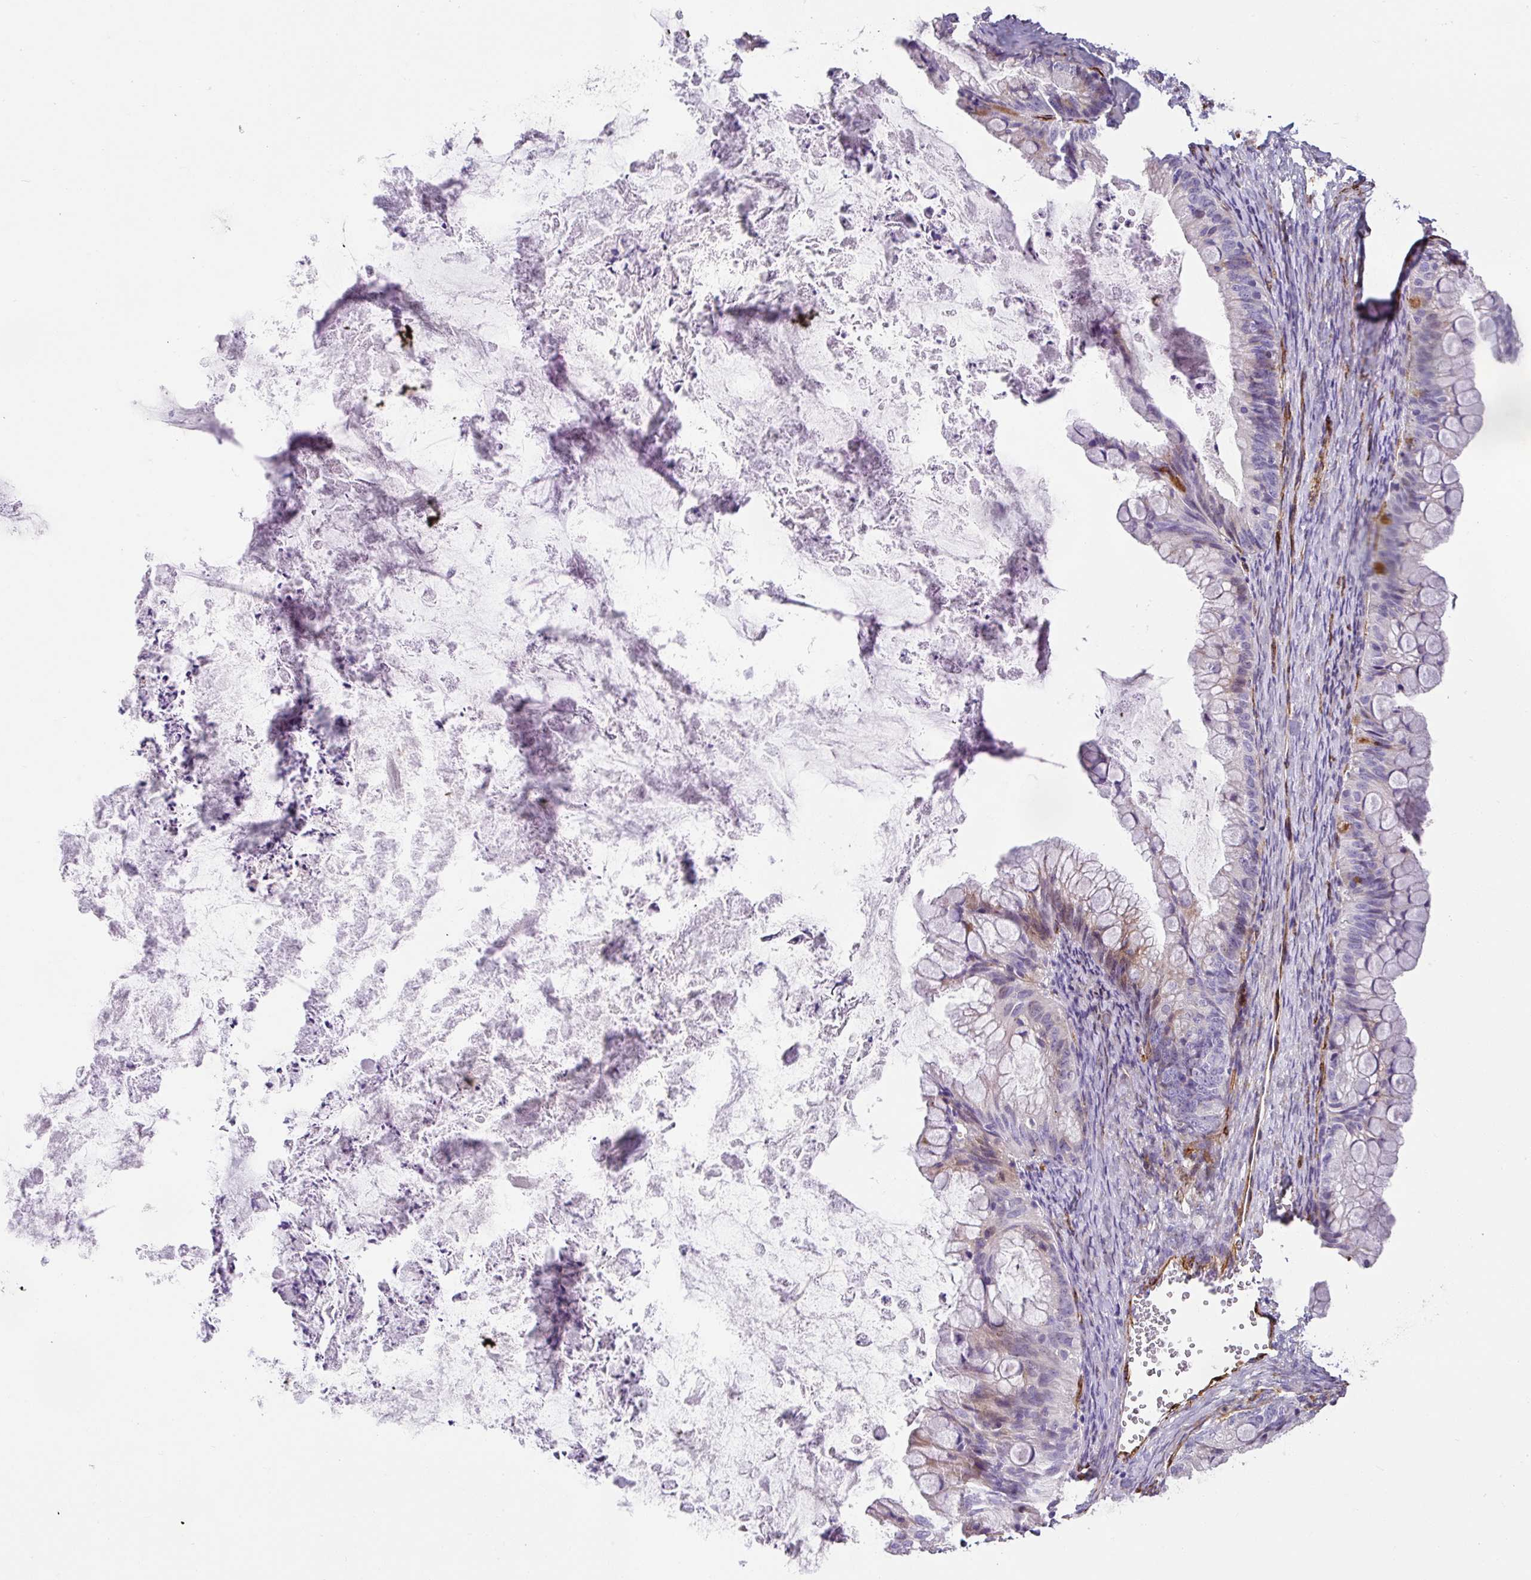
{"staining": {"intensity": "weak", "quantity": "<25%", "location": "cytoplasmic/membranous"}, "tissue": "ovarian cancer", "cell_type": "Tumor cells", "image_type": "cancer", "snomed": [{"axis": "morphology", "description": "Cystadenocarcinoma, mucinous, NOS"}, {"axis": "topography", "description": "Ovary"}], "caption": "High magnification brightfield microscopy of ovarian cancer (mucinous cystadenocarcinoma) stained with DAB (3,3'-diaminobenzidine) (brown) and counterstained with hematoxylin (blue): tumor cells show no significant expression.", "gene": "SLC25A17", "patient": {"sex": "female", "age": 35}}